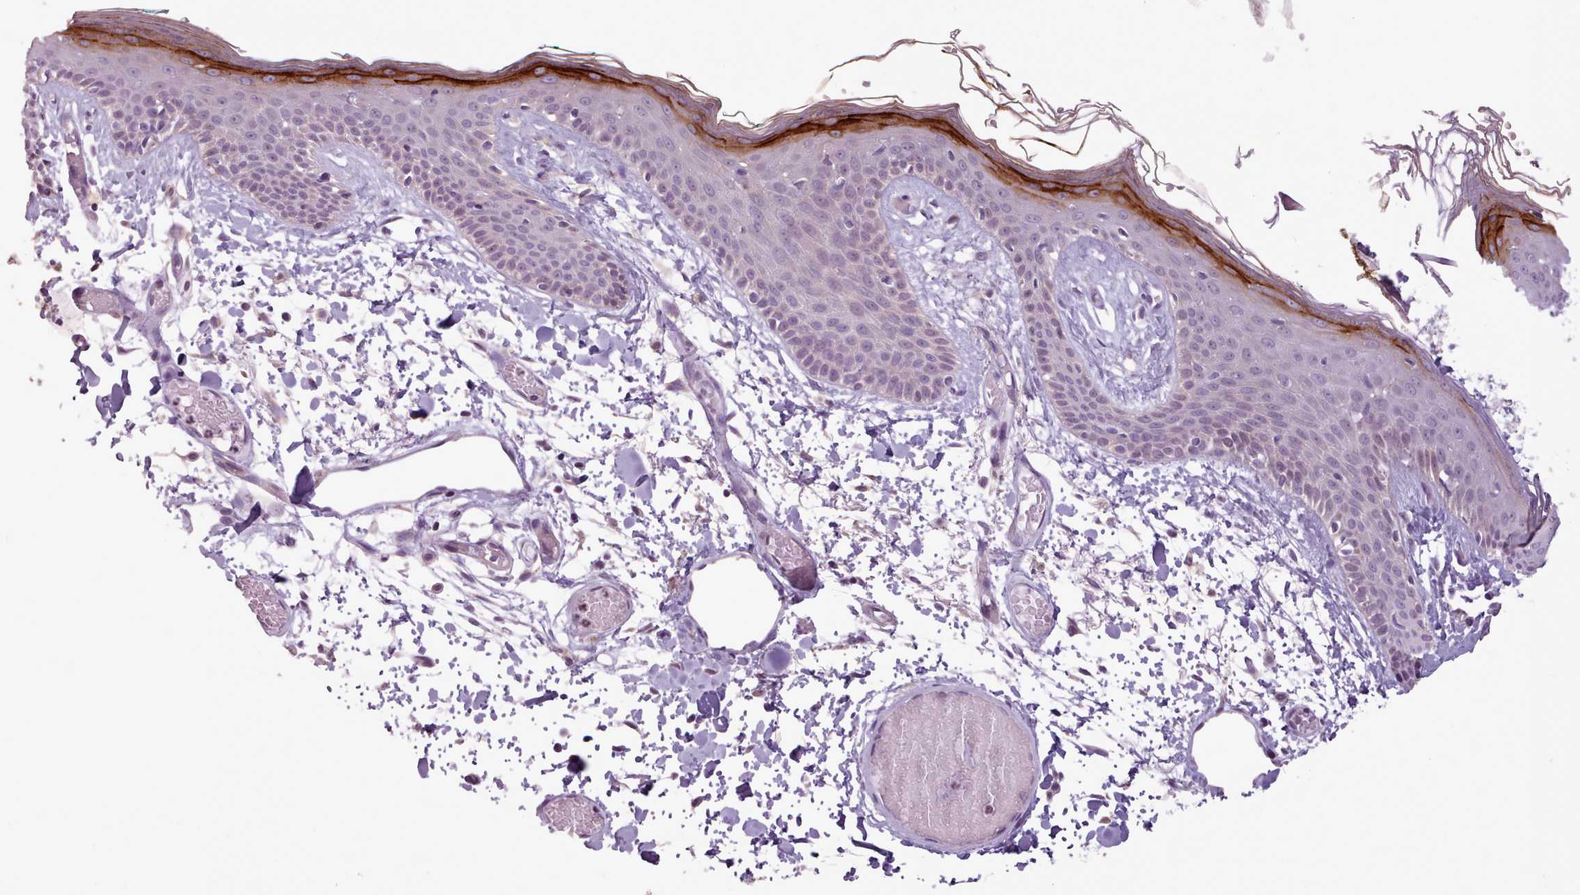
{"staining": {"intensity": "negative", "quantity": "none", "location": "none"}, "tissue": "skin", "cell_type": "Fibroblasts", "image_type": "normal", "snomed": [{"axis": "morphology", "description": "Normal tissue, NOS"}, {"axis": "topography", "description": "Skin"}], "caption": "The histopathology image demonstrates no significant positivity in fibroblasts of skin. The staining is performed using DAB (3,3'-diaminobenzidine) brown chromogen with nuclei counter-stained in using hematoxylin.", "gene": "SLURP1", "patient": {"sex": "male", "age": 79}}